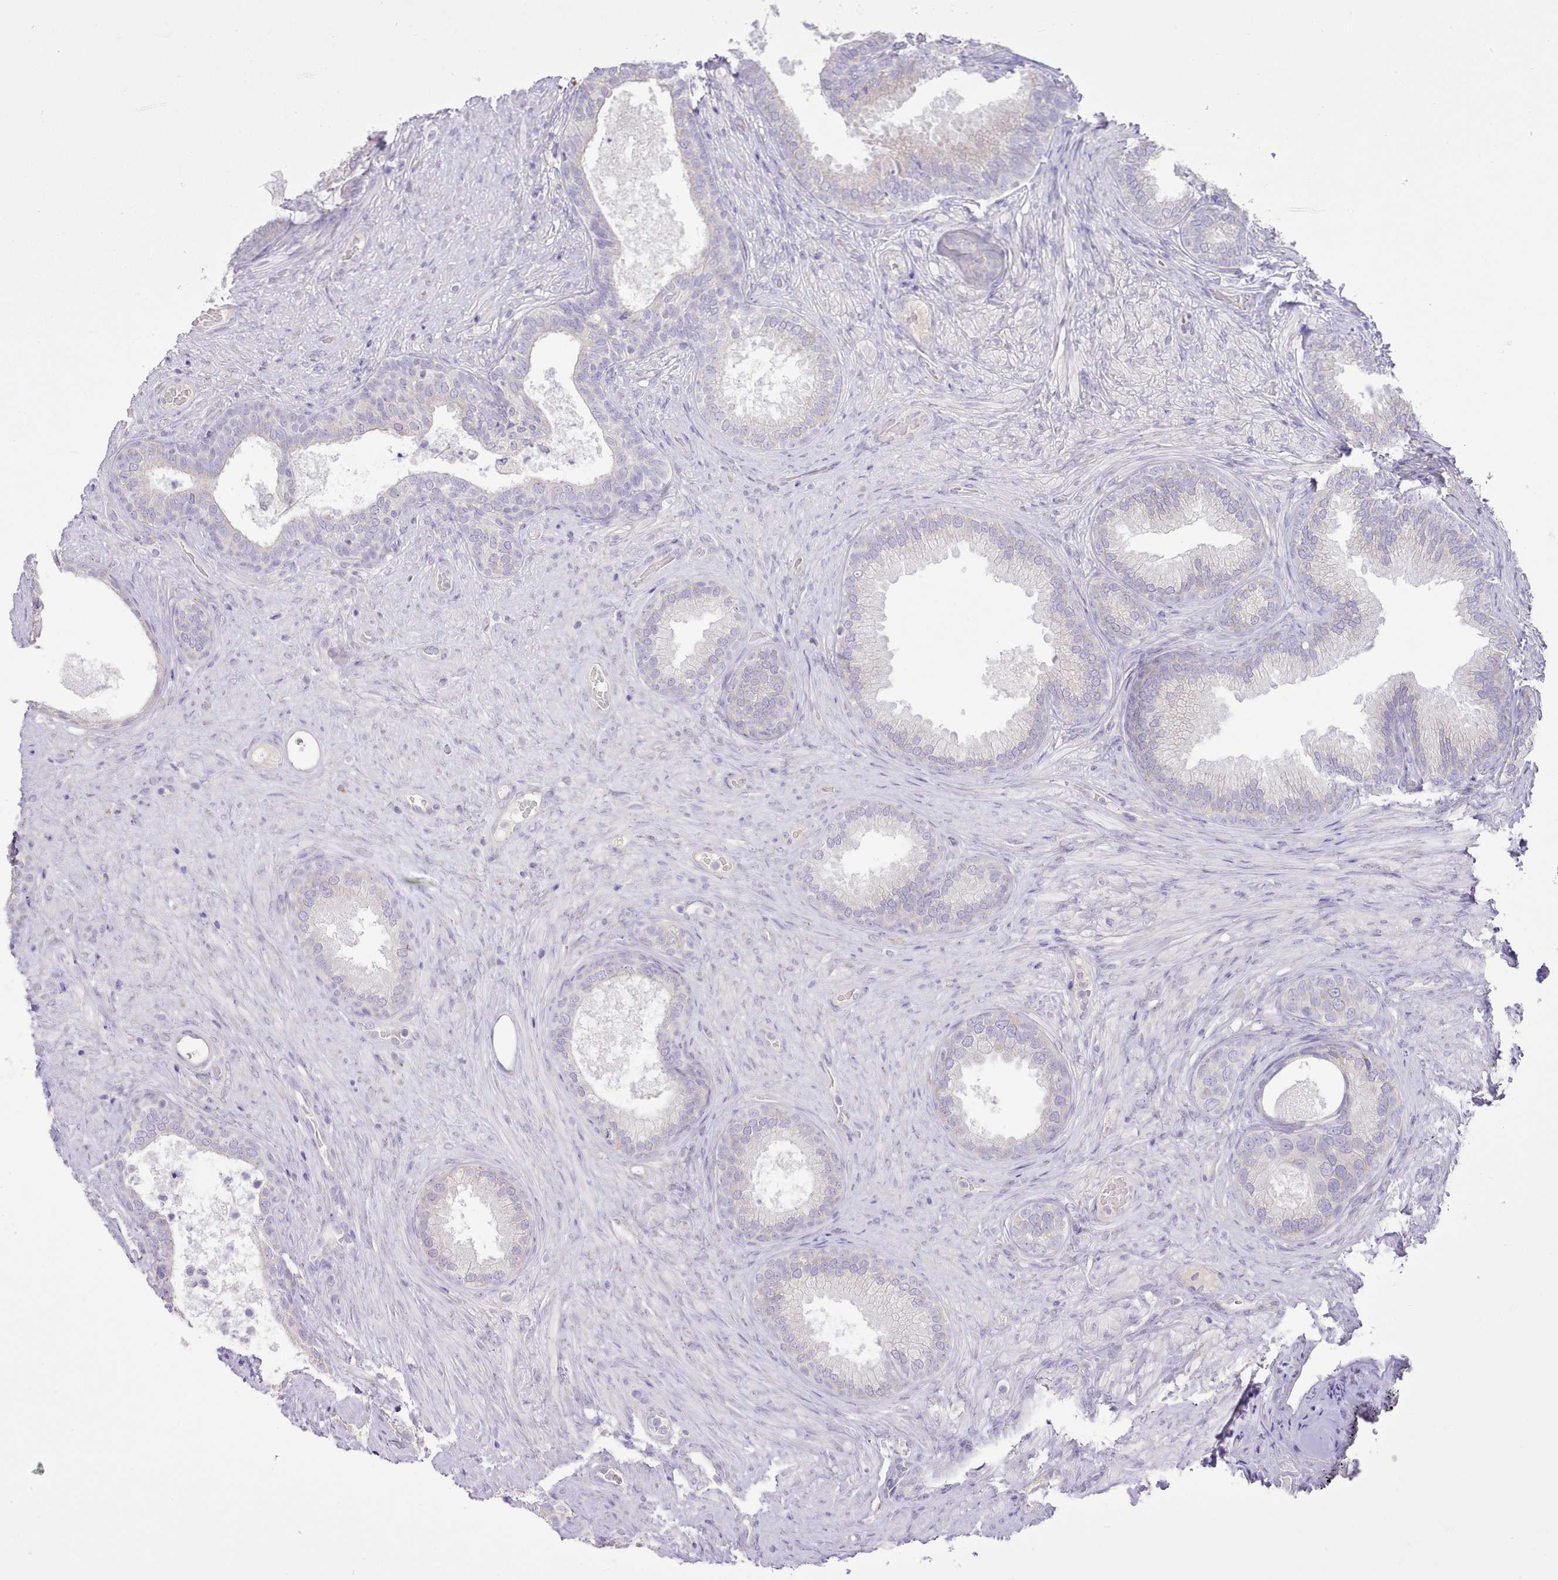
{"staining": {"intensity": "negative", "quantity": "none", "location": "none"}, "tissue": "prostate", "cell_type": "Glandular cells", "image_type": "normal", "snomed": [{"axis": "morphology", "description": "Normal tissue, NOS"}, {"axis": "topography", "description": "Prostate"}], "caption": "The immunohistochemistry image has no significant expression in glandular cells of prostate.", "gene": "CCL1", "patient": {"sex": "male", "age": 76}}